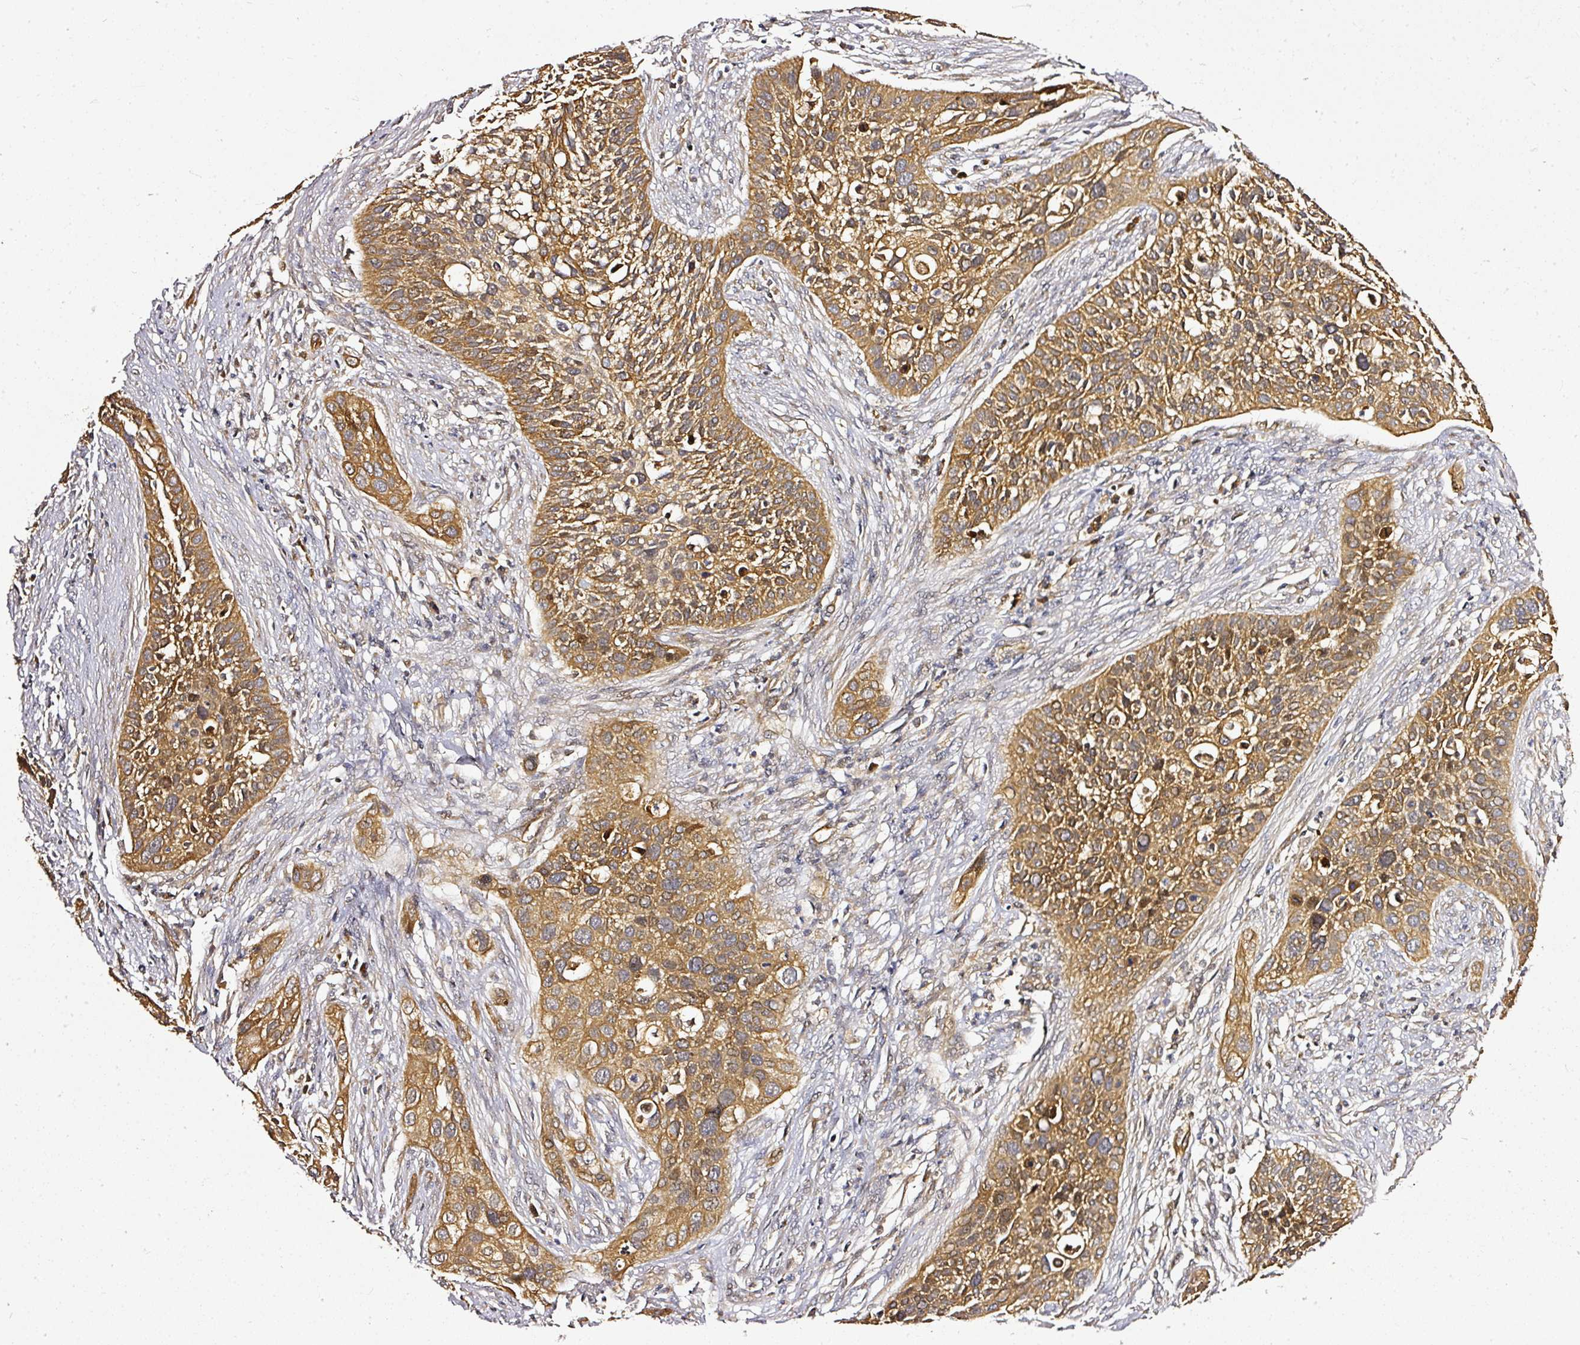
{"staining": {"intensity": "moderate", "quantity": ">75%", "location": "cytoplasmic/membranous"}, "tissue": "cervical cancer", "cell_type": "Tumor cells", "image_type": "cancer", "snomed": [{"axis": "morphology", "description": "Squamous cell carcinoma, NOS"}, {"axis": "topography", "description": "Cervix"}], "caption": "Cervical squamous cell carcinoma was stained to show a protein in brown. There is medium levels of moderate cytoplasmic/membranous expression in approximately >75% of tumor cells.", "gene": "MIF4GD", "patient": {"sex": "female", "age": 34}}